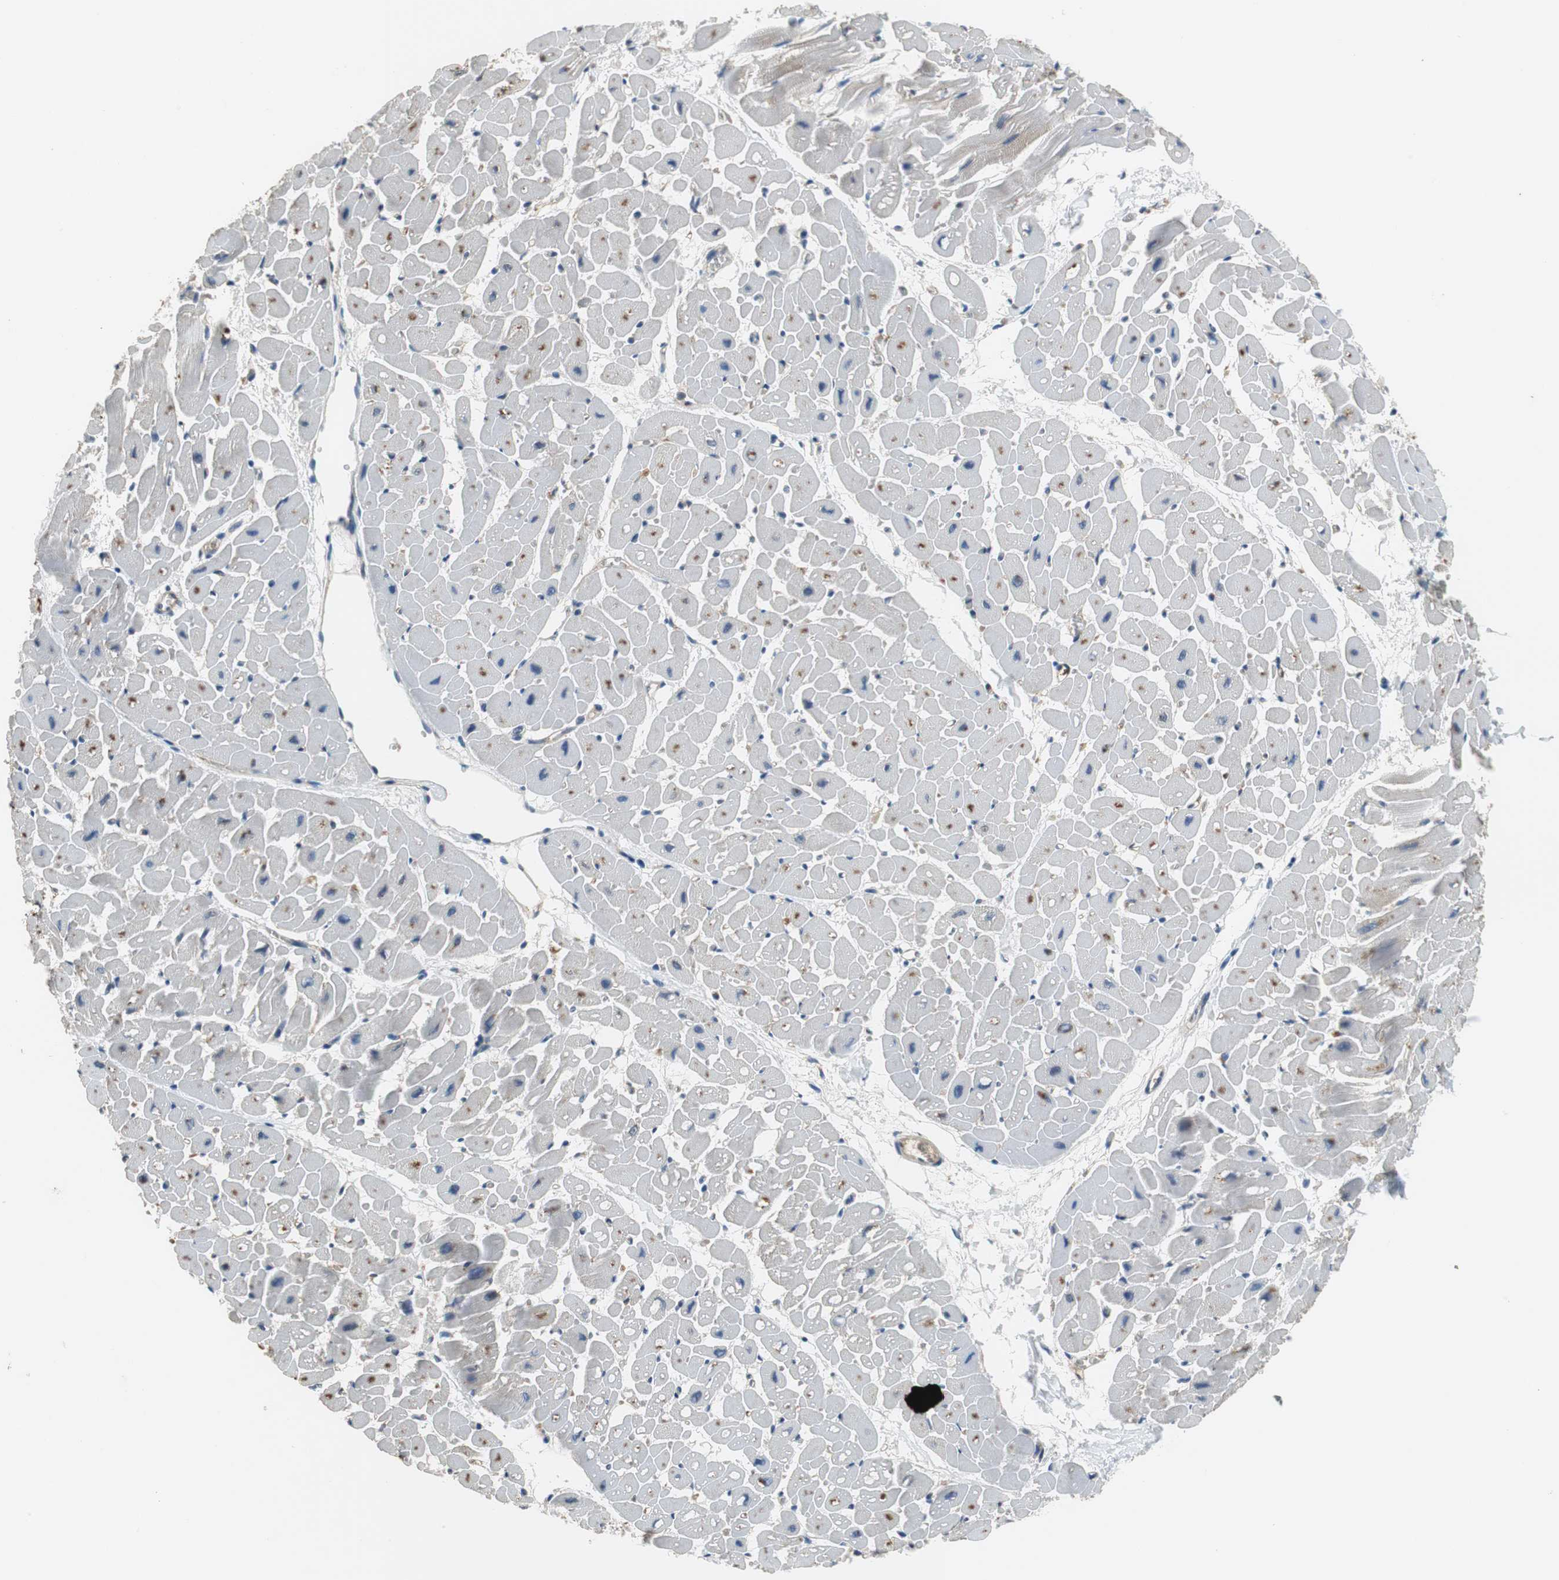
{"staining": {"intensity": "strong", "quantity": ">75%", "location": "cytoplasmic/membranous"}, "tissue": "heart muscle", "cell_type": "Cardiomyocytes", "image_type": "normal", "snomed": [{"axis": "morphology", "description": "Normal tissue, NOS"}, {"axis": "topography", "description": "Heart"}], "caption": "Approximately >75% of cardiomyocytes in normal heart muscle exhibit strong cytoplasmic/membranous protein expression as visualized by brown immunohistochemical staining.", "gene": "MTIF2", "patient": {"sex": "male", "age": 45}}